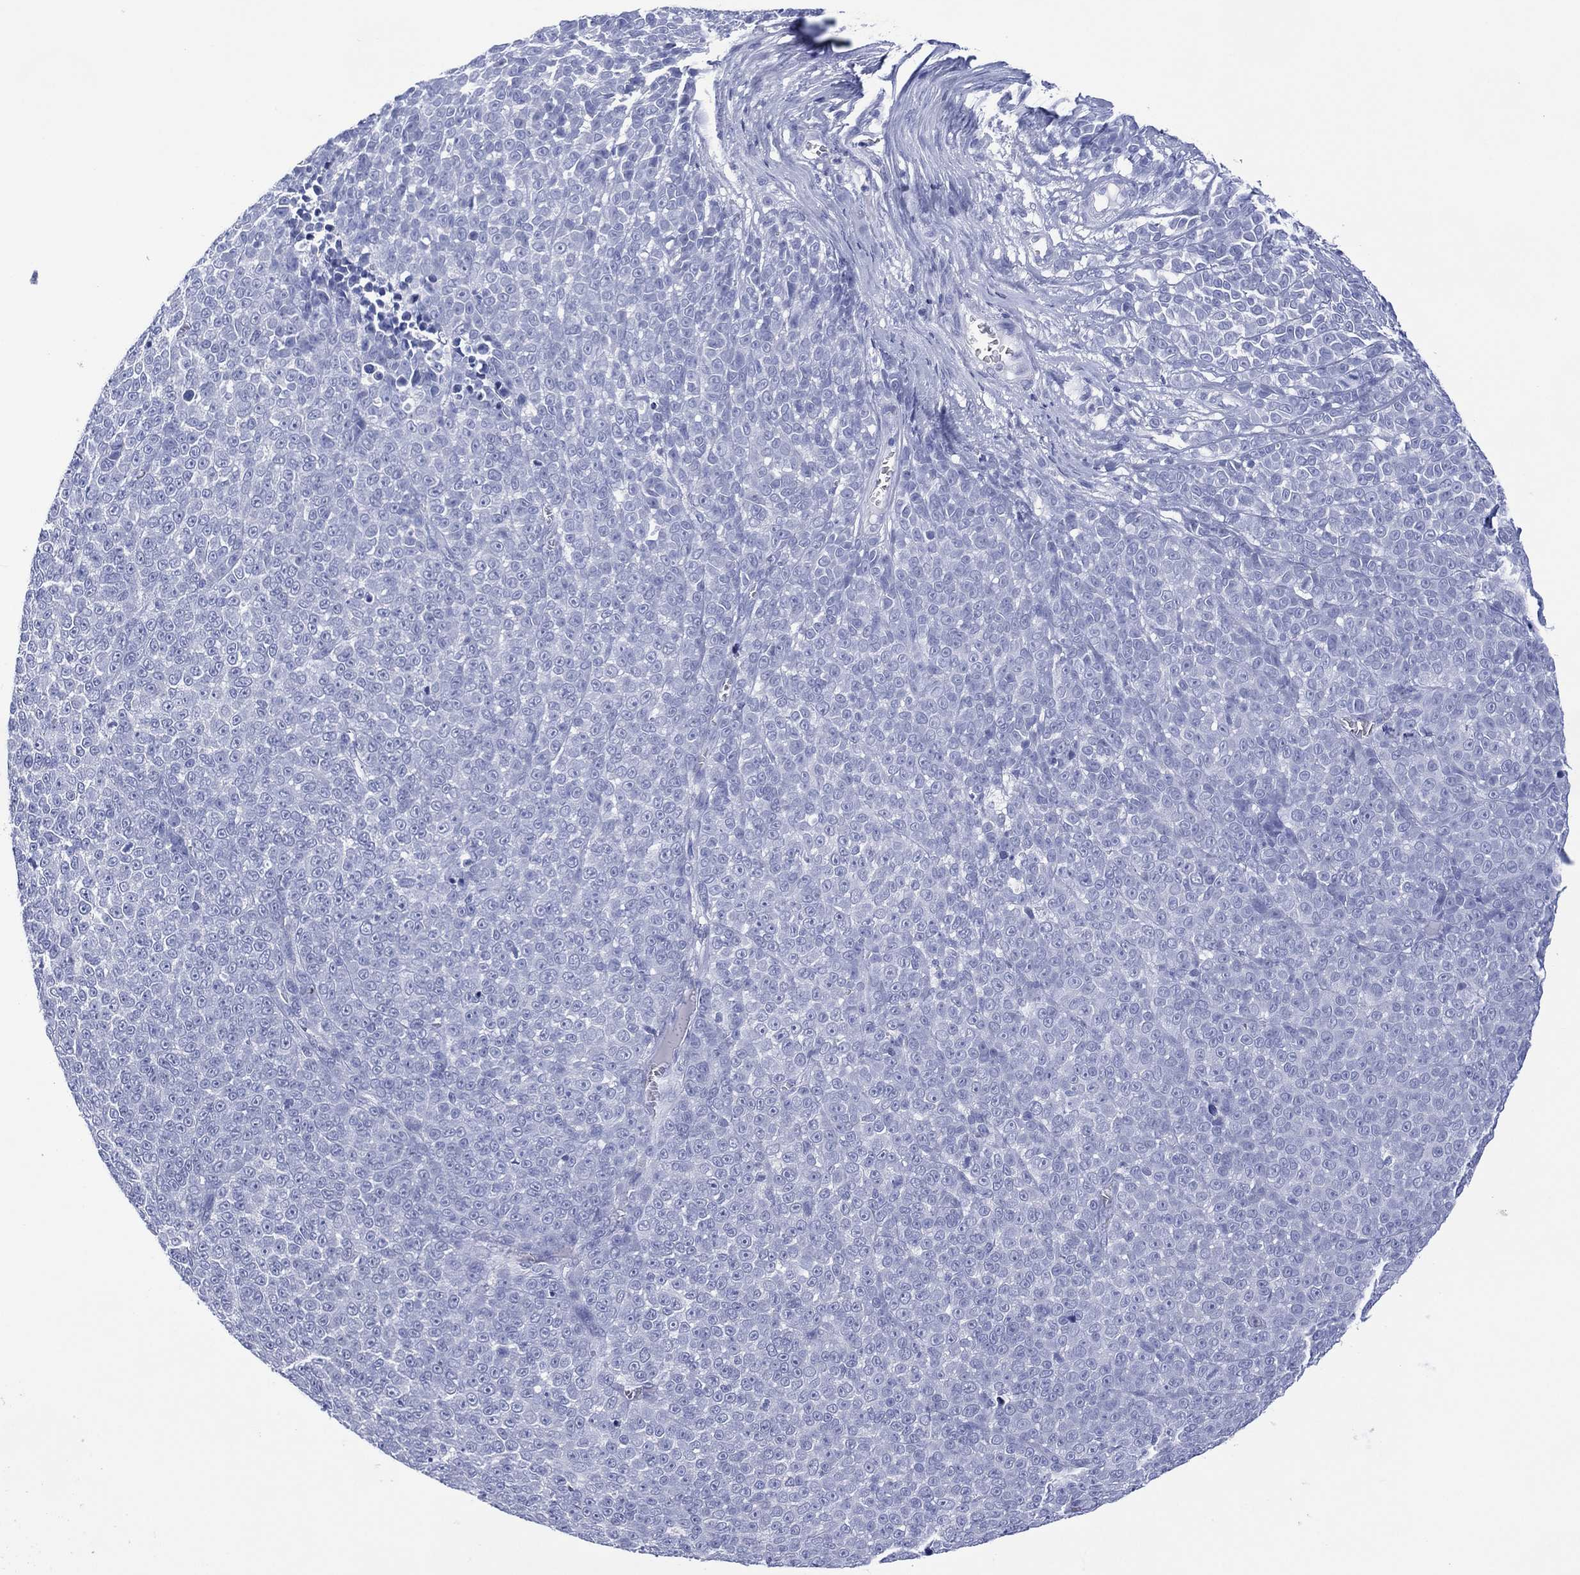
{"staining": {"intensity": "negative", "quantity": "none", "location": "none"}, "tissue": "melanoma", "cell_type": "Tumor cells", "image_type": "cancer", "snomed": [{"axis": "morphology", "description": "Malignant melanoma, NOS"}, {"axis": "topography", "description": "Skin"}], "caption": "This is an IHC photomicrograph of human melanoma. There is no staining in tumor cells.", "gene": "DSG1", "patient": {"sex": "female", "age": 95}}